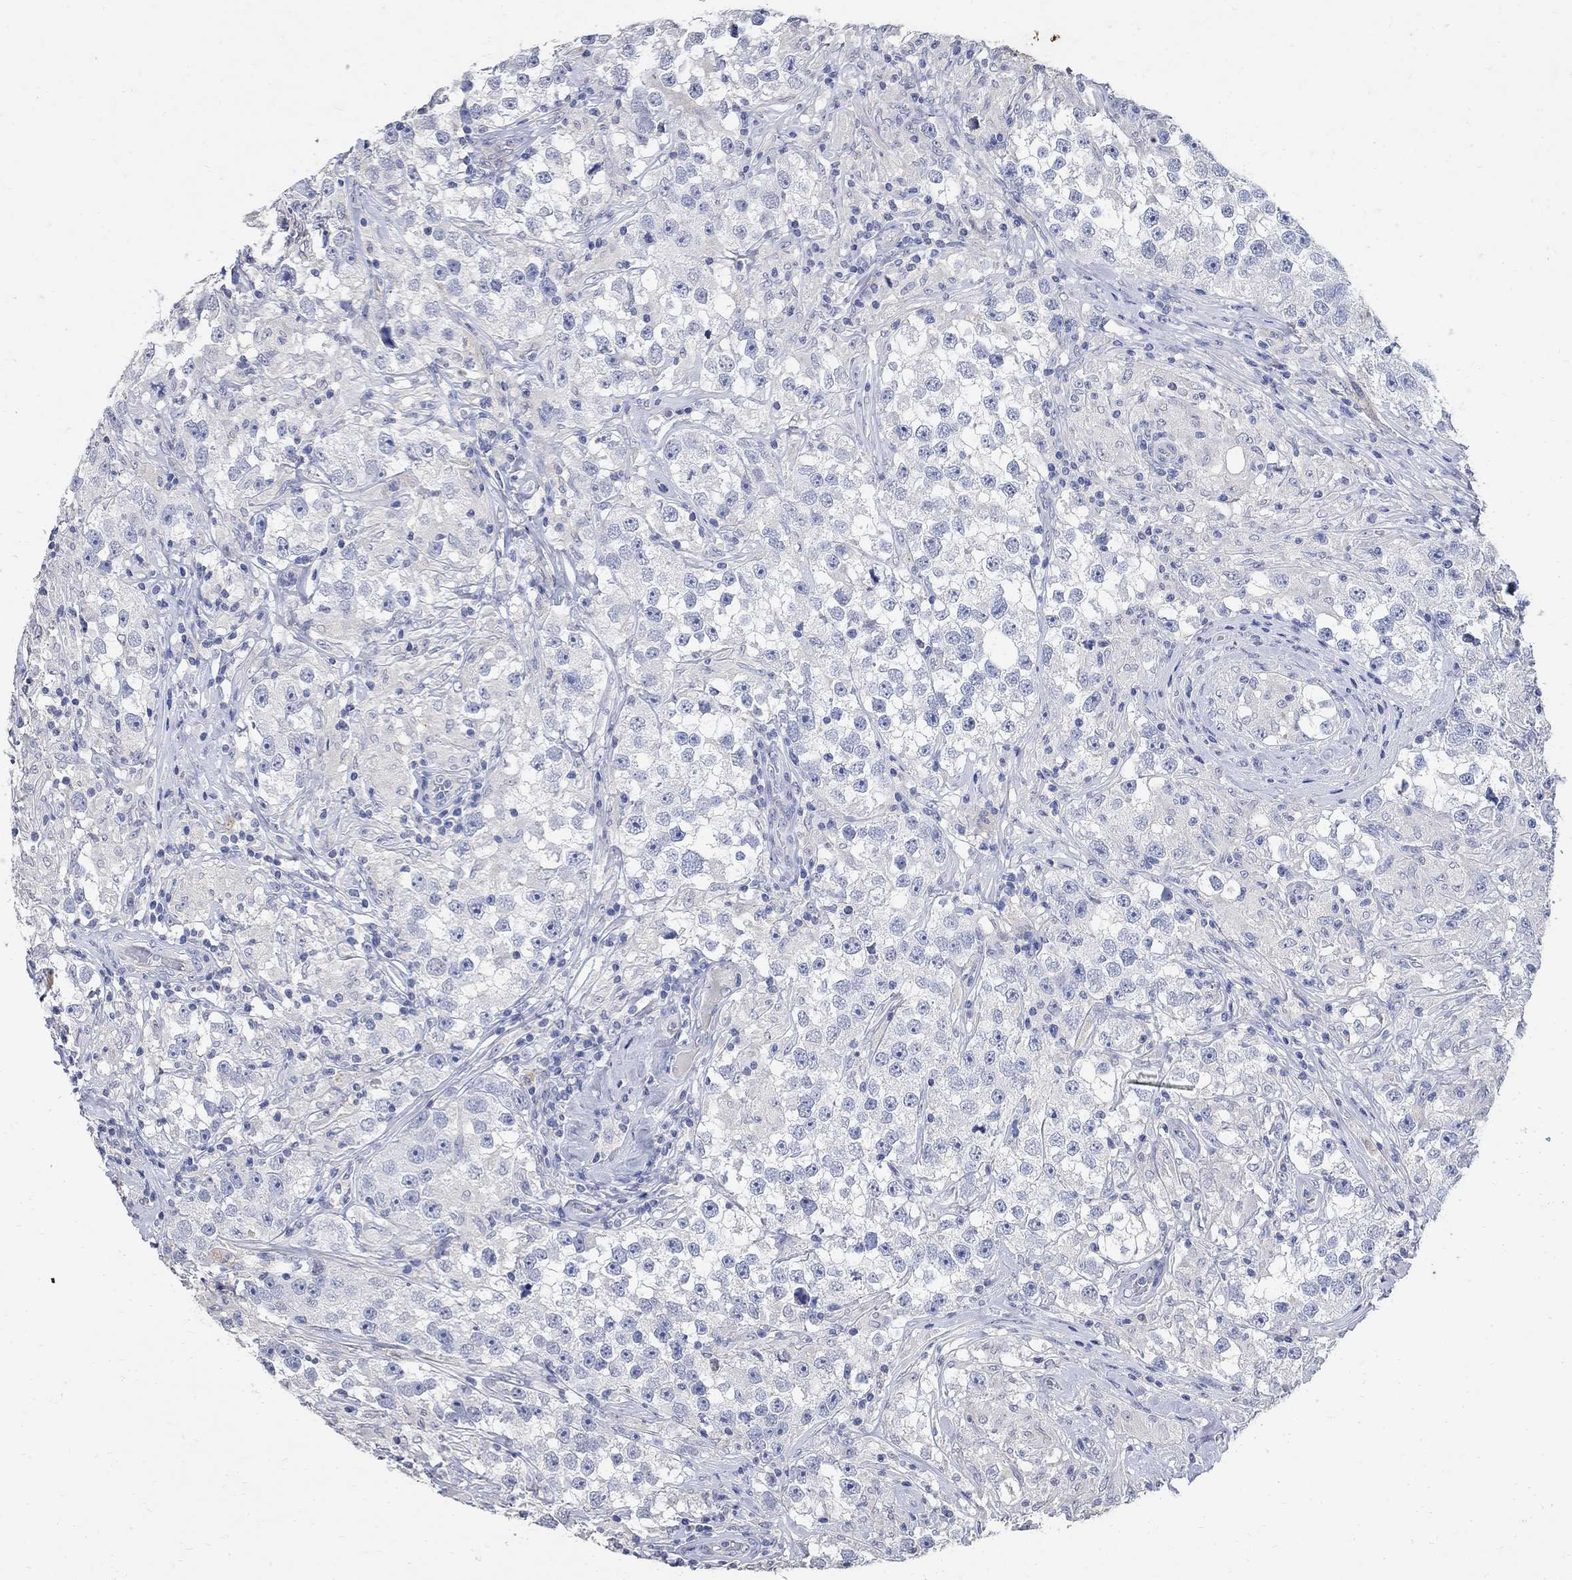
{"staining": {"intensity": "negative", "quantity": "none", "location": "none"}, "tissue": "testis cancer", "cell_type": "Tumor cells", "image_type": "cancer", "snomed": [{"axis": "morphology", "description": "Seminoma, NOS"}, {"axis": "topography", "description": "Testis"}], "caption": "There is no significant positivity in tumor cells of testis cancer (seminoma).", "gene": "TMEM169", "patient": {"sex": "male", "age": 46}}